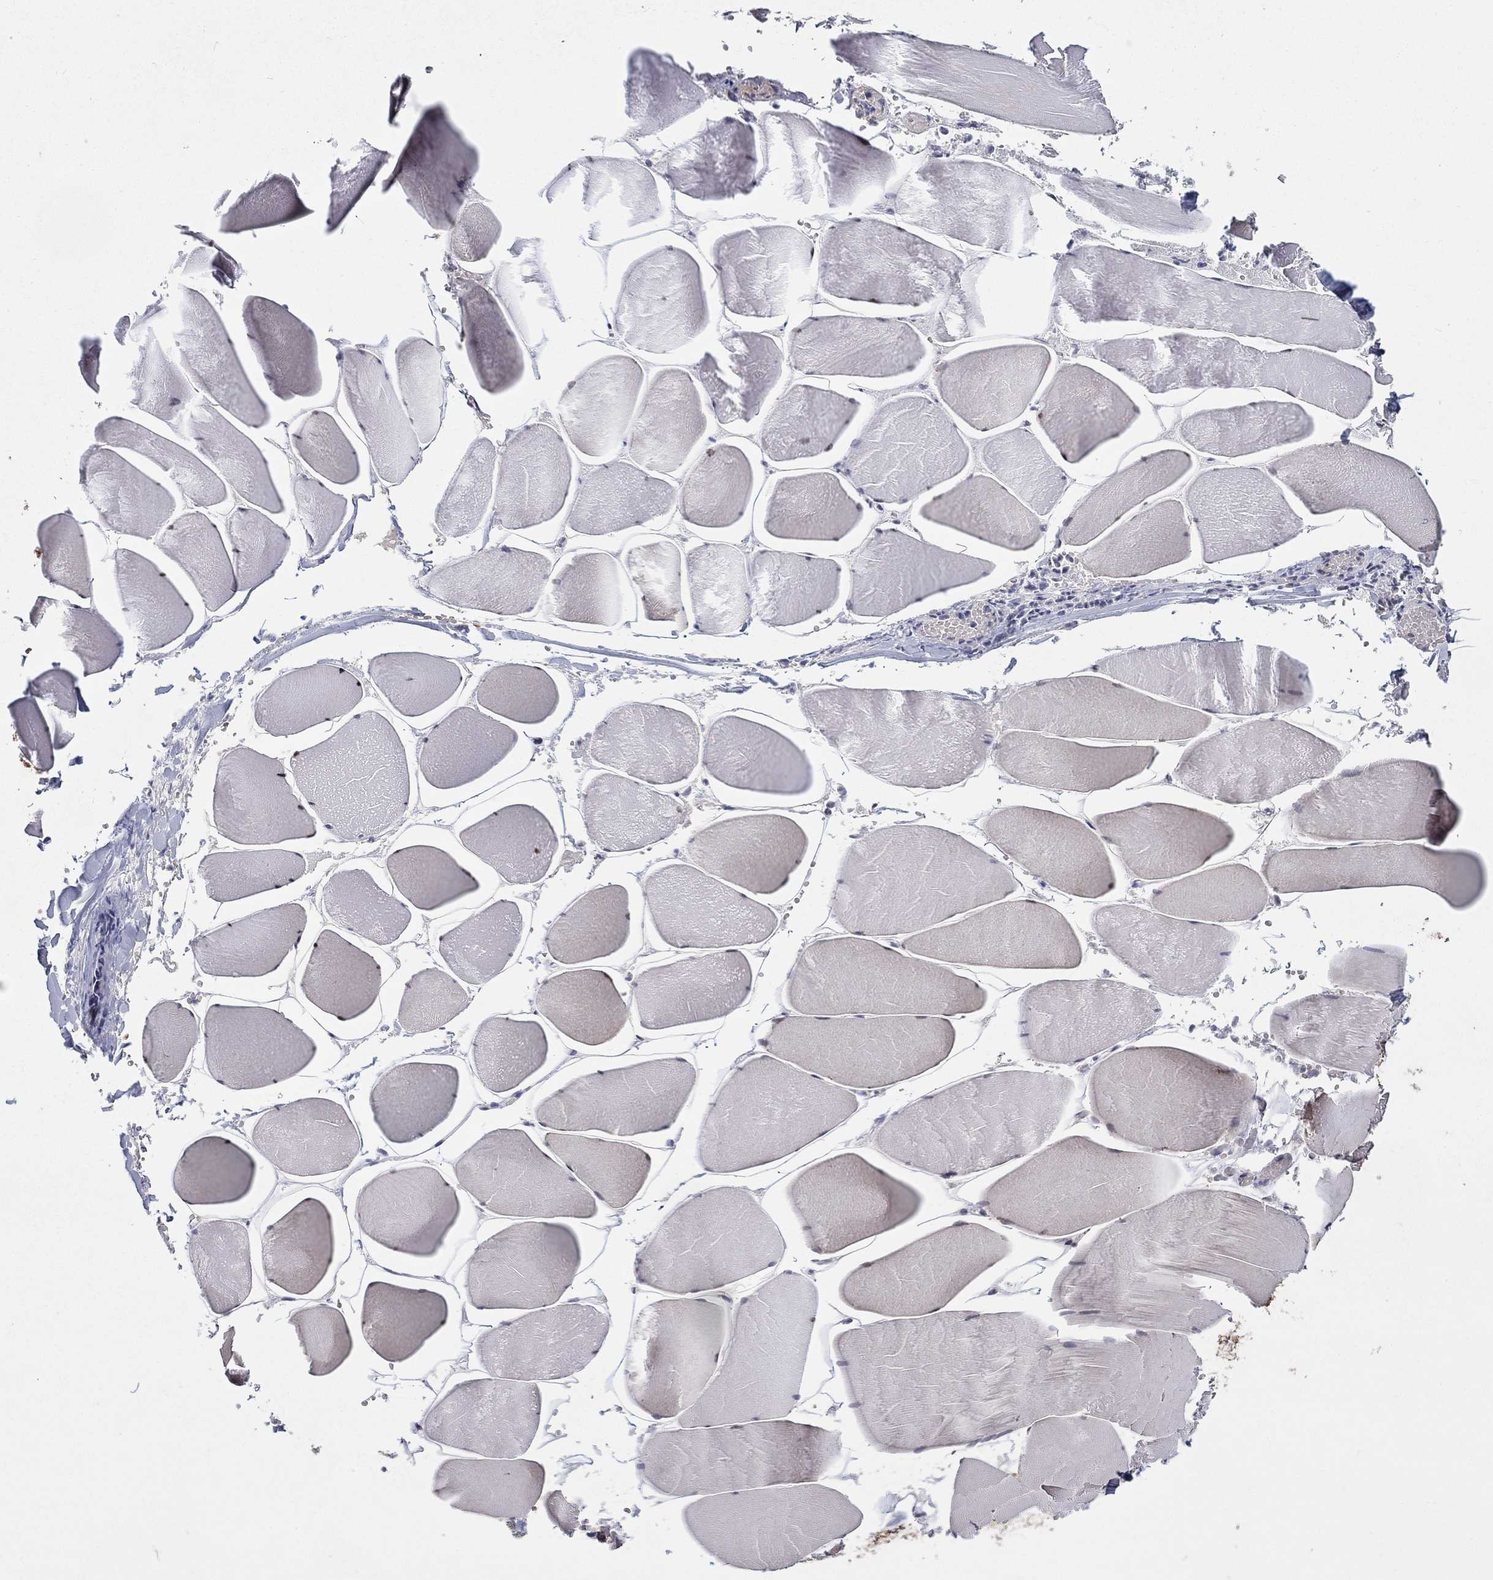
{"staining": {"intensity": "moderate", "quantity": "<25%", "location": "cytoplasmic/membranous"}, "tissue": "skeletal muscle", "cell_type": "Myocytes", "image_type": "normal", "snomed": [{"axis": "morphology", "description": "Normal tissue, NOS"}, {"axis": "morphology", "description": "Malignant melanoma, Metastatic site"}, {"axis": "topography", "description": "Skeletal muscle"}], "caption": "Skeletal muscle stained for a protein exhibits moderate cytoplasmic/membranous positivity in myocytes. The staining was performed using DAB (3,3'-diaminobenzidine) to visualize the protein expression in brown, while the nuclei were stained in blue with hematoxylin (Magnification: 20x).", "gene": "LPCAT4", "patient": {"sex": "male", "age": 50}}